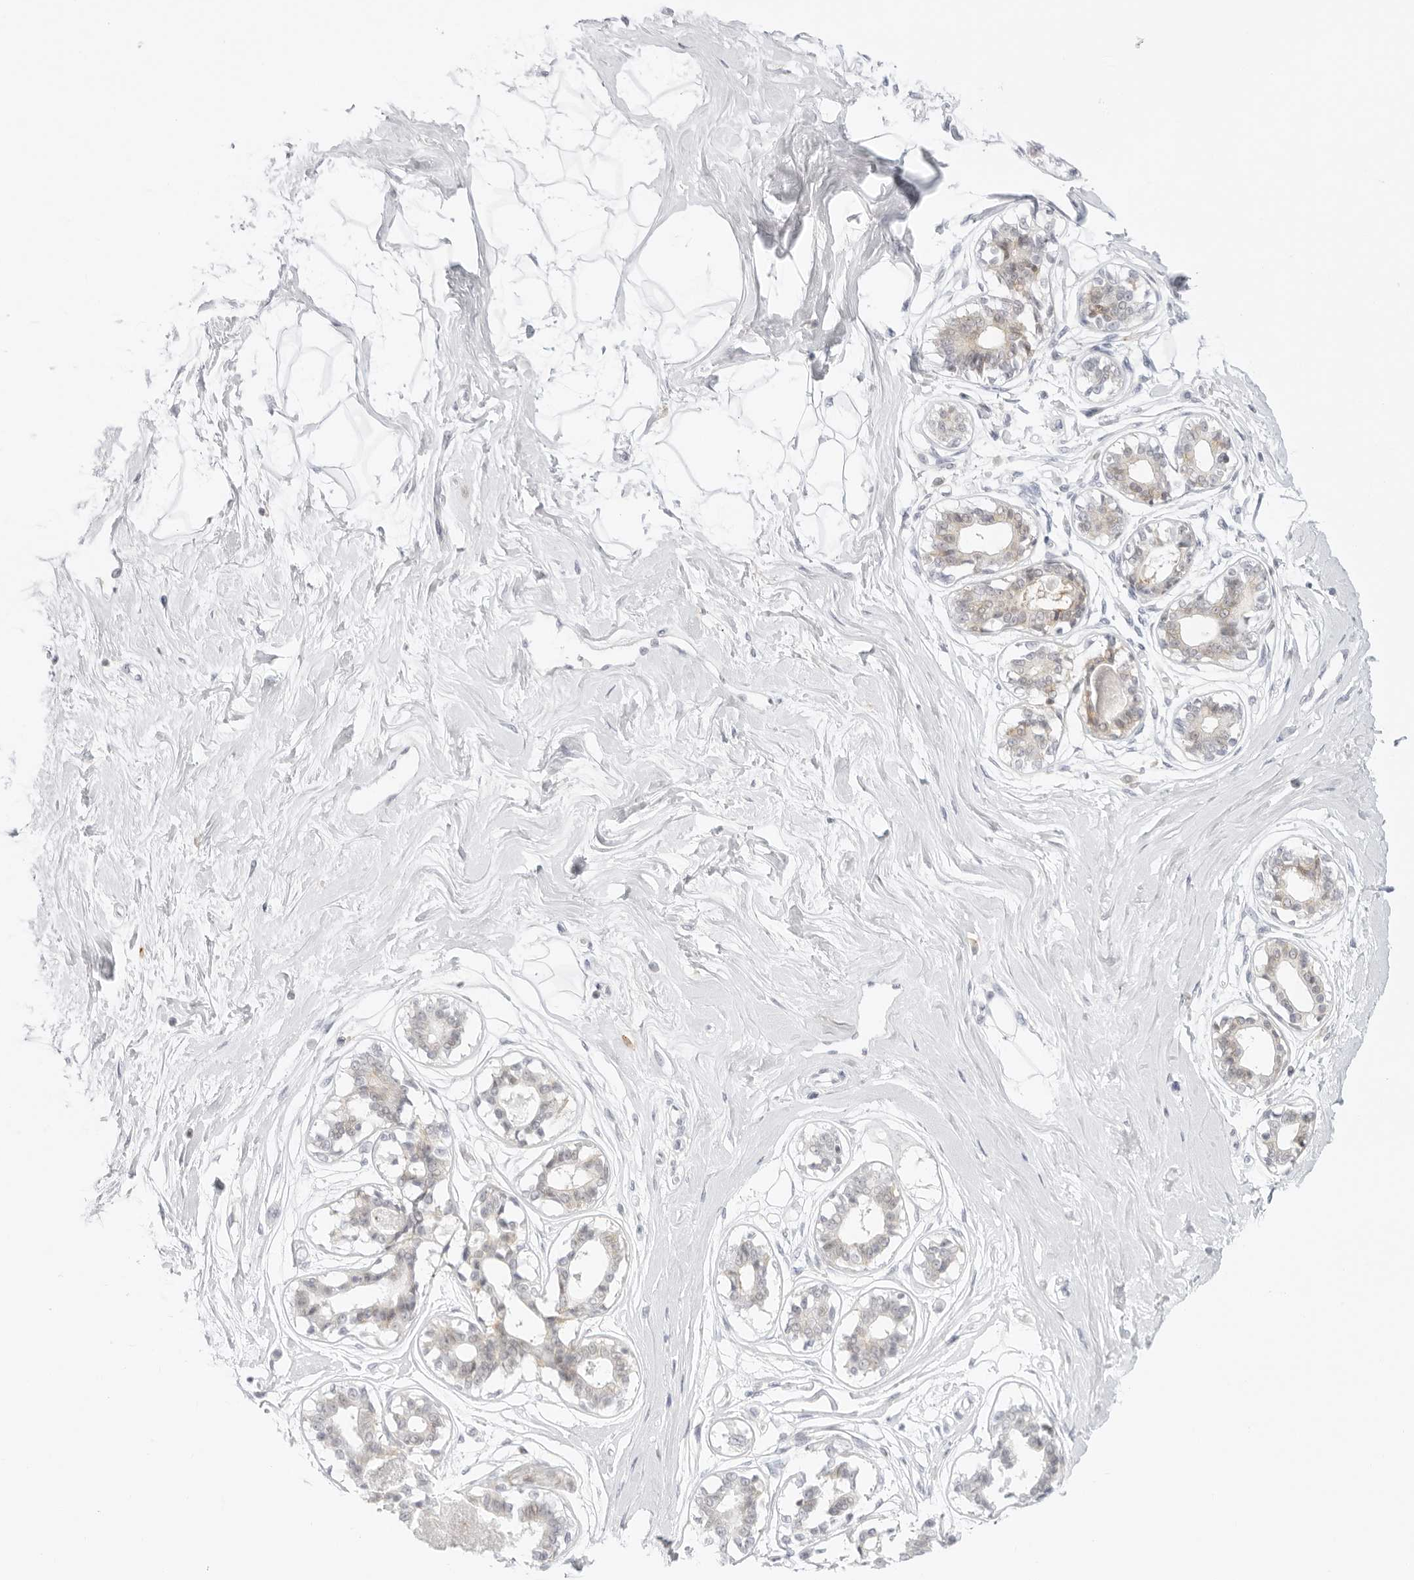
{"staining": {"intensity": "negative", "quantity": "none", "location": "none"}, "tissue": "breast", "cell_type": "Adipocytes", "image_type": "normal", "snomed": [{"axis": "morphology", "description": "Normal tissue, NOS"}, {"axis": "topography", "description": "Breast"}], "caption": "The micrograph shows no staining of adipocytes in benign breast. Nuclei are stained in blue.", "gene": "TNFRSF14", "patient": {"sex": "female", "age": 45}}